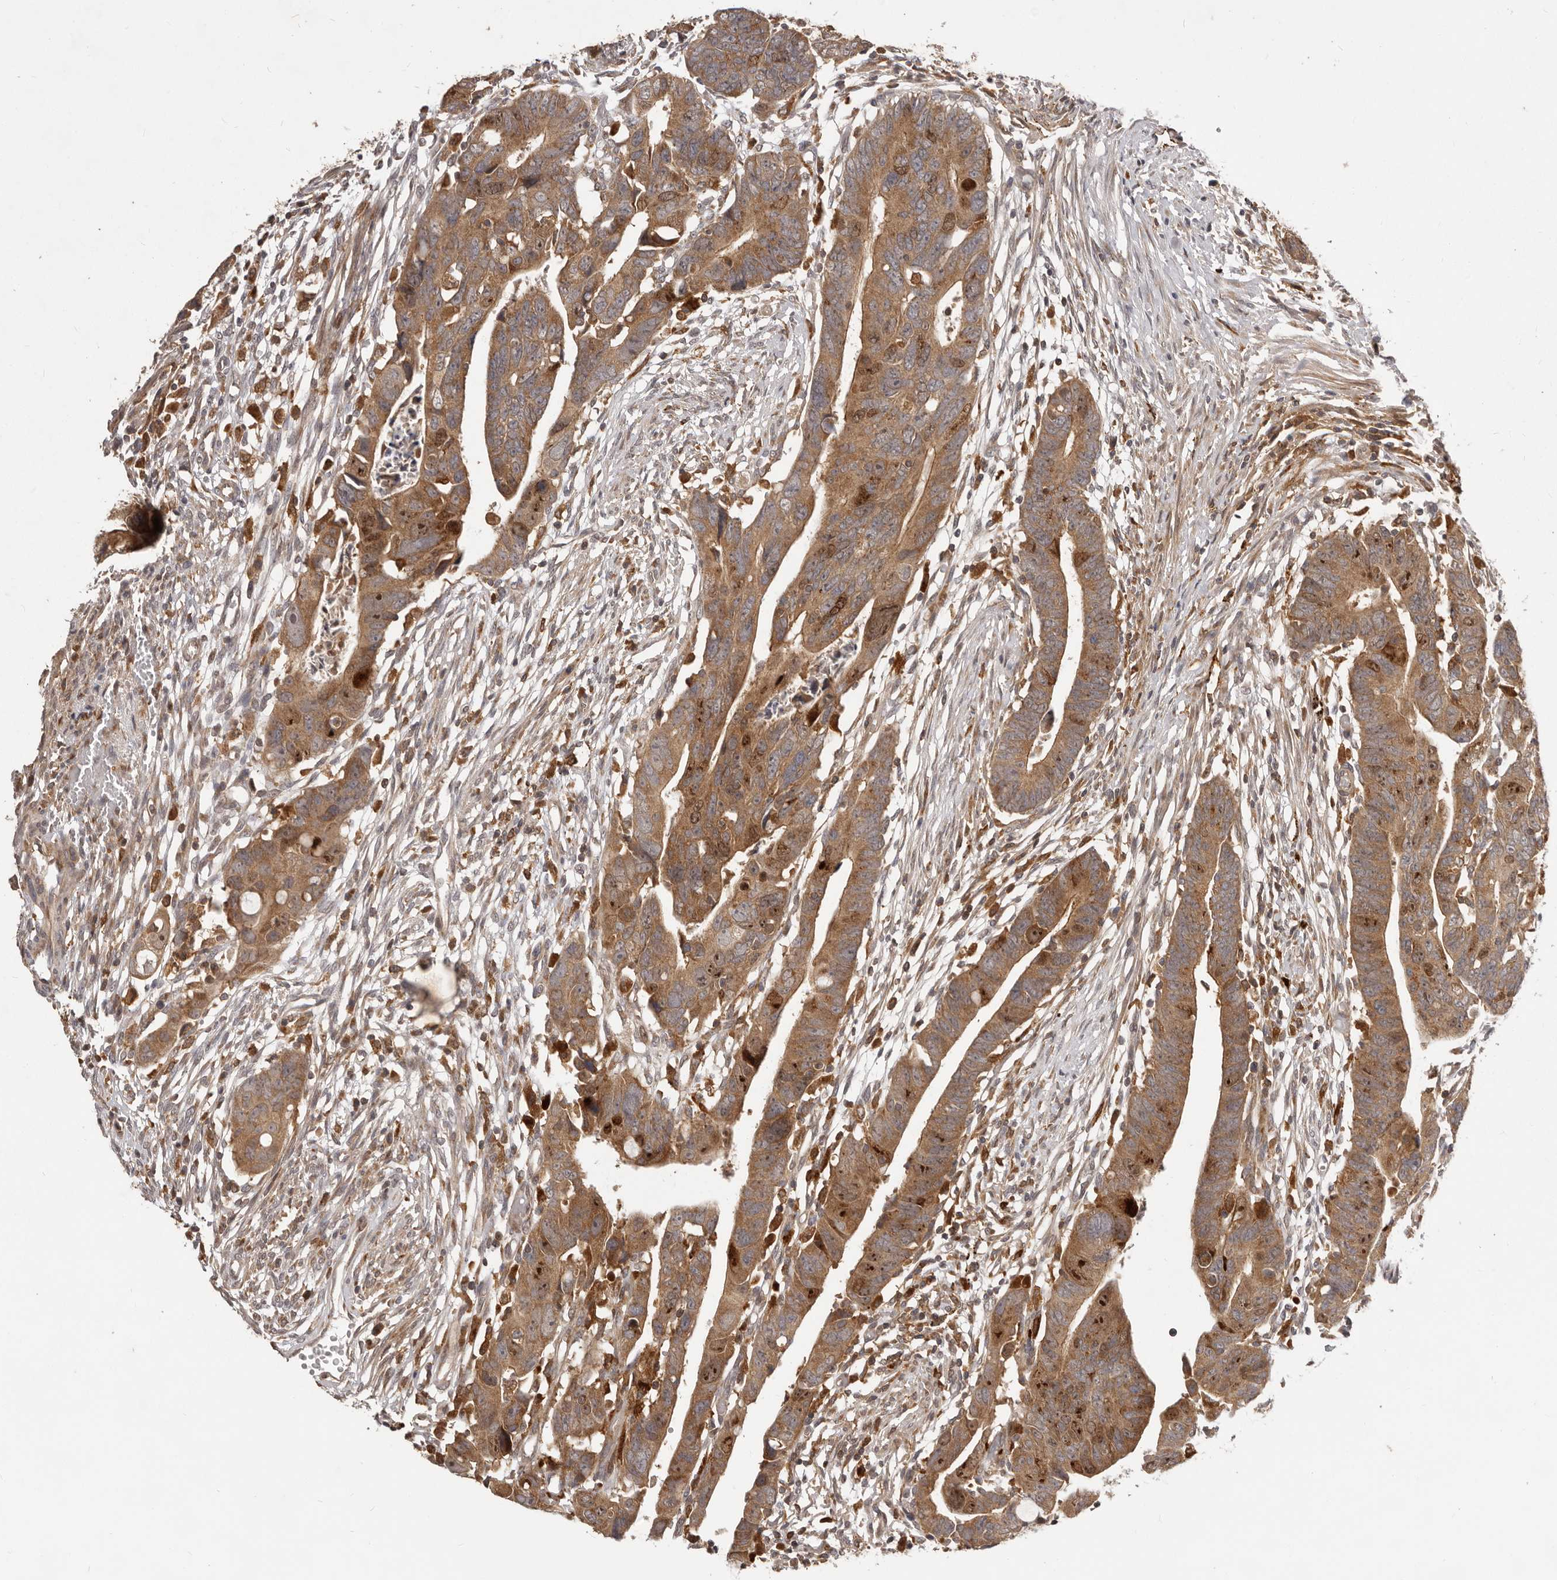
{"staining": {"intensity": "moderate", "quantity": ">75%", "location": "cytoplasmic/membranous,nuclear"}, "tissue": "colorectal cancer", "cell_type": "Tumor cells", "image_type": "cancer", "snomed": [{"axis": "morphology", "description": "Adenocarcinoma, NOS"}, {"axis": "topography", "description": "Rectum"}], "caption": "A micrograph of adenocarcinoma (colorectal) stained for a protein displays moderate cytoplasmic/membranous and nuclear brown staining in tumor cells.", "gene": "RNF187", "patient": {"sex": "female", "age": 65}}